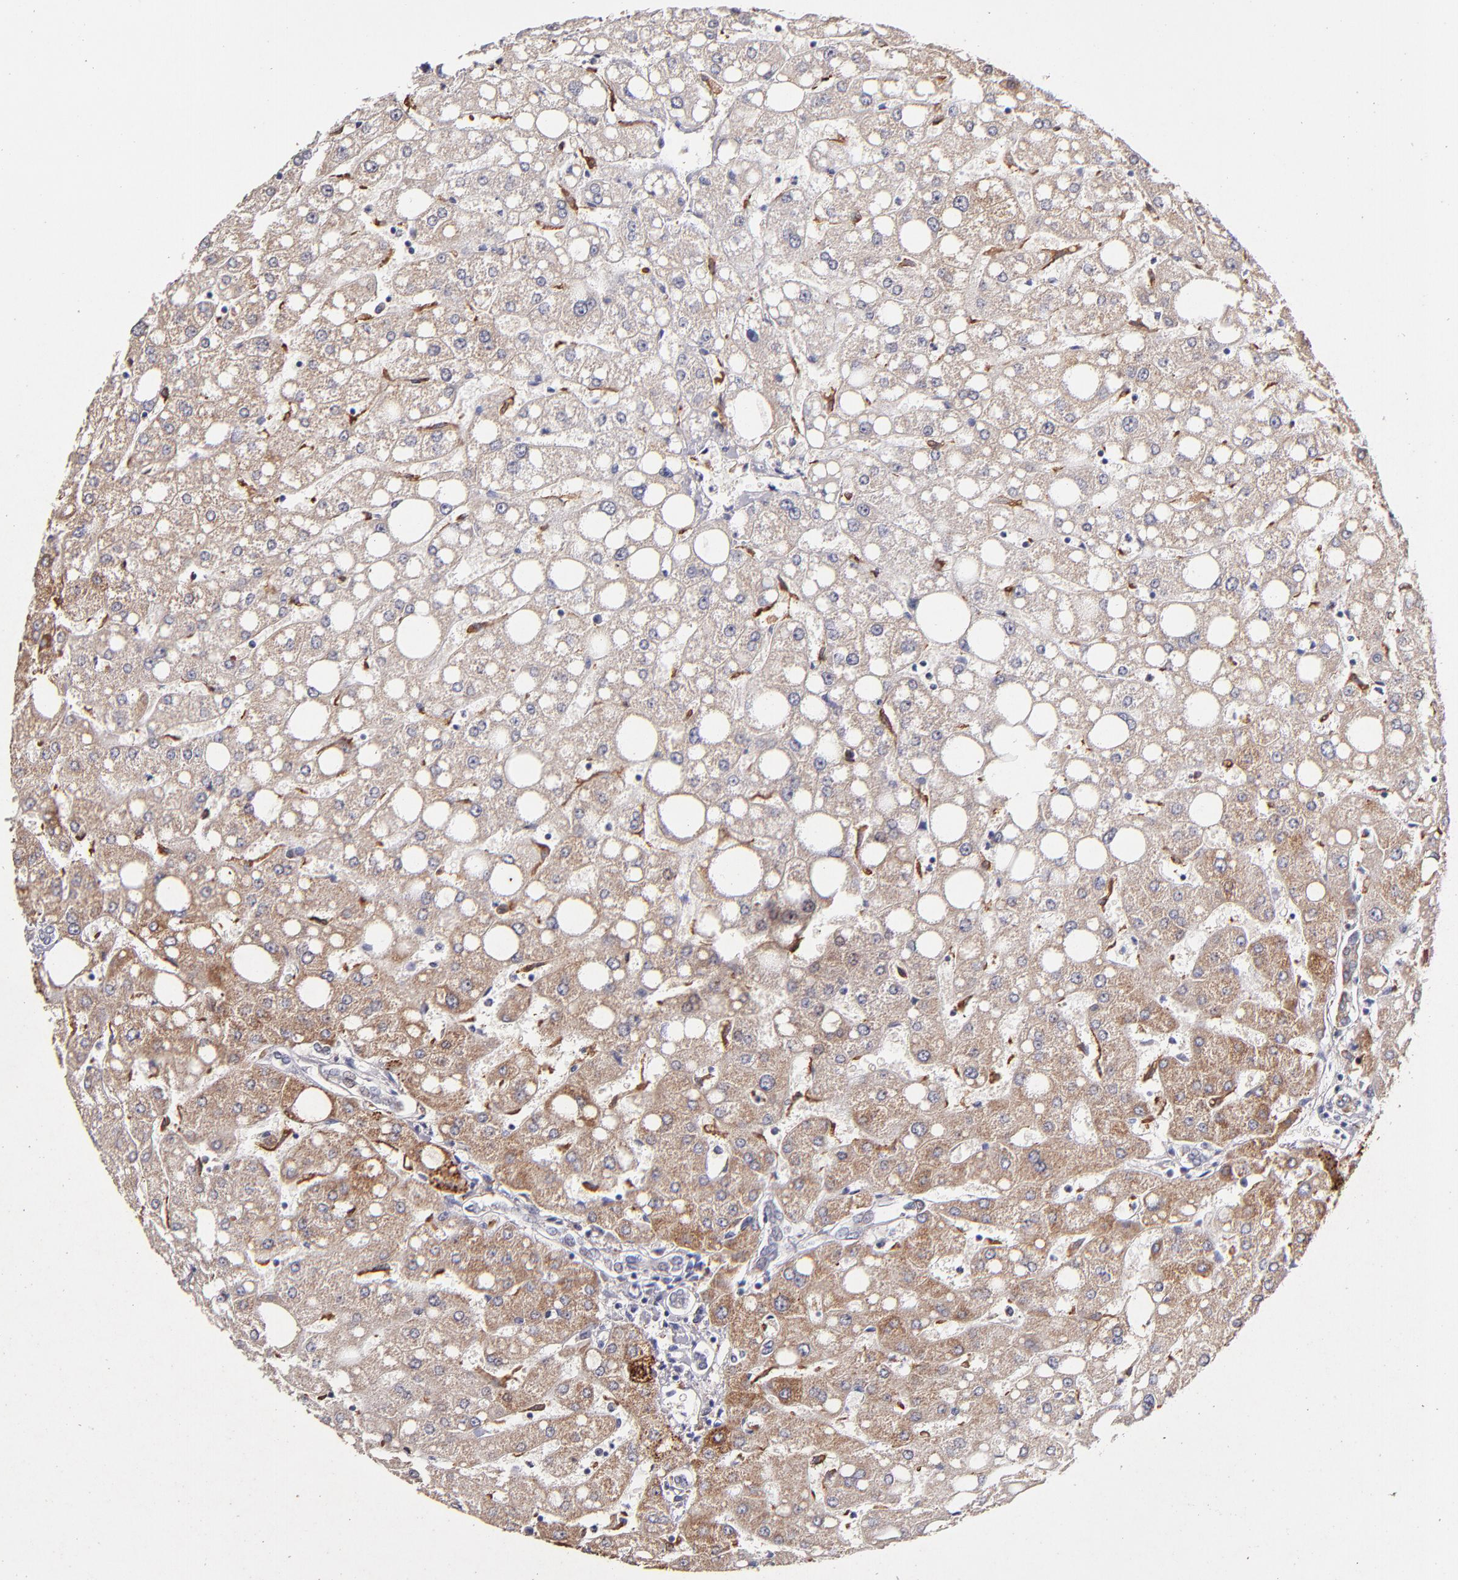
{"staining": {"intensity": "negative", "quantity": "none", "location": "none"}, "tissue": "liver", "cell_type": "Cholangiocytes", "image_type": "normal", "snomed": [{"axis": "morphology", "description": "Normal tissue, NOS"}, {"axis": "topography", "description": "Liver"}], "caption": "Immunohistochemical staining of normal liver shows no significant positivity in cholangiocytes. (Brightfield microscopy of DAB (3,3'-diaminobenzidine) immunohistochemistry (IHC) at high magnification).", "gene": "GLDC", "patient": {"sex": "male", "age": 49}}